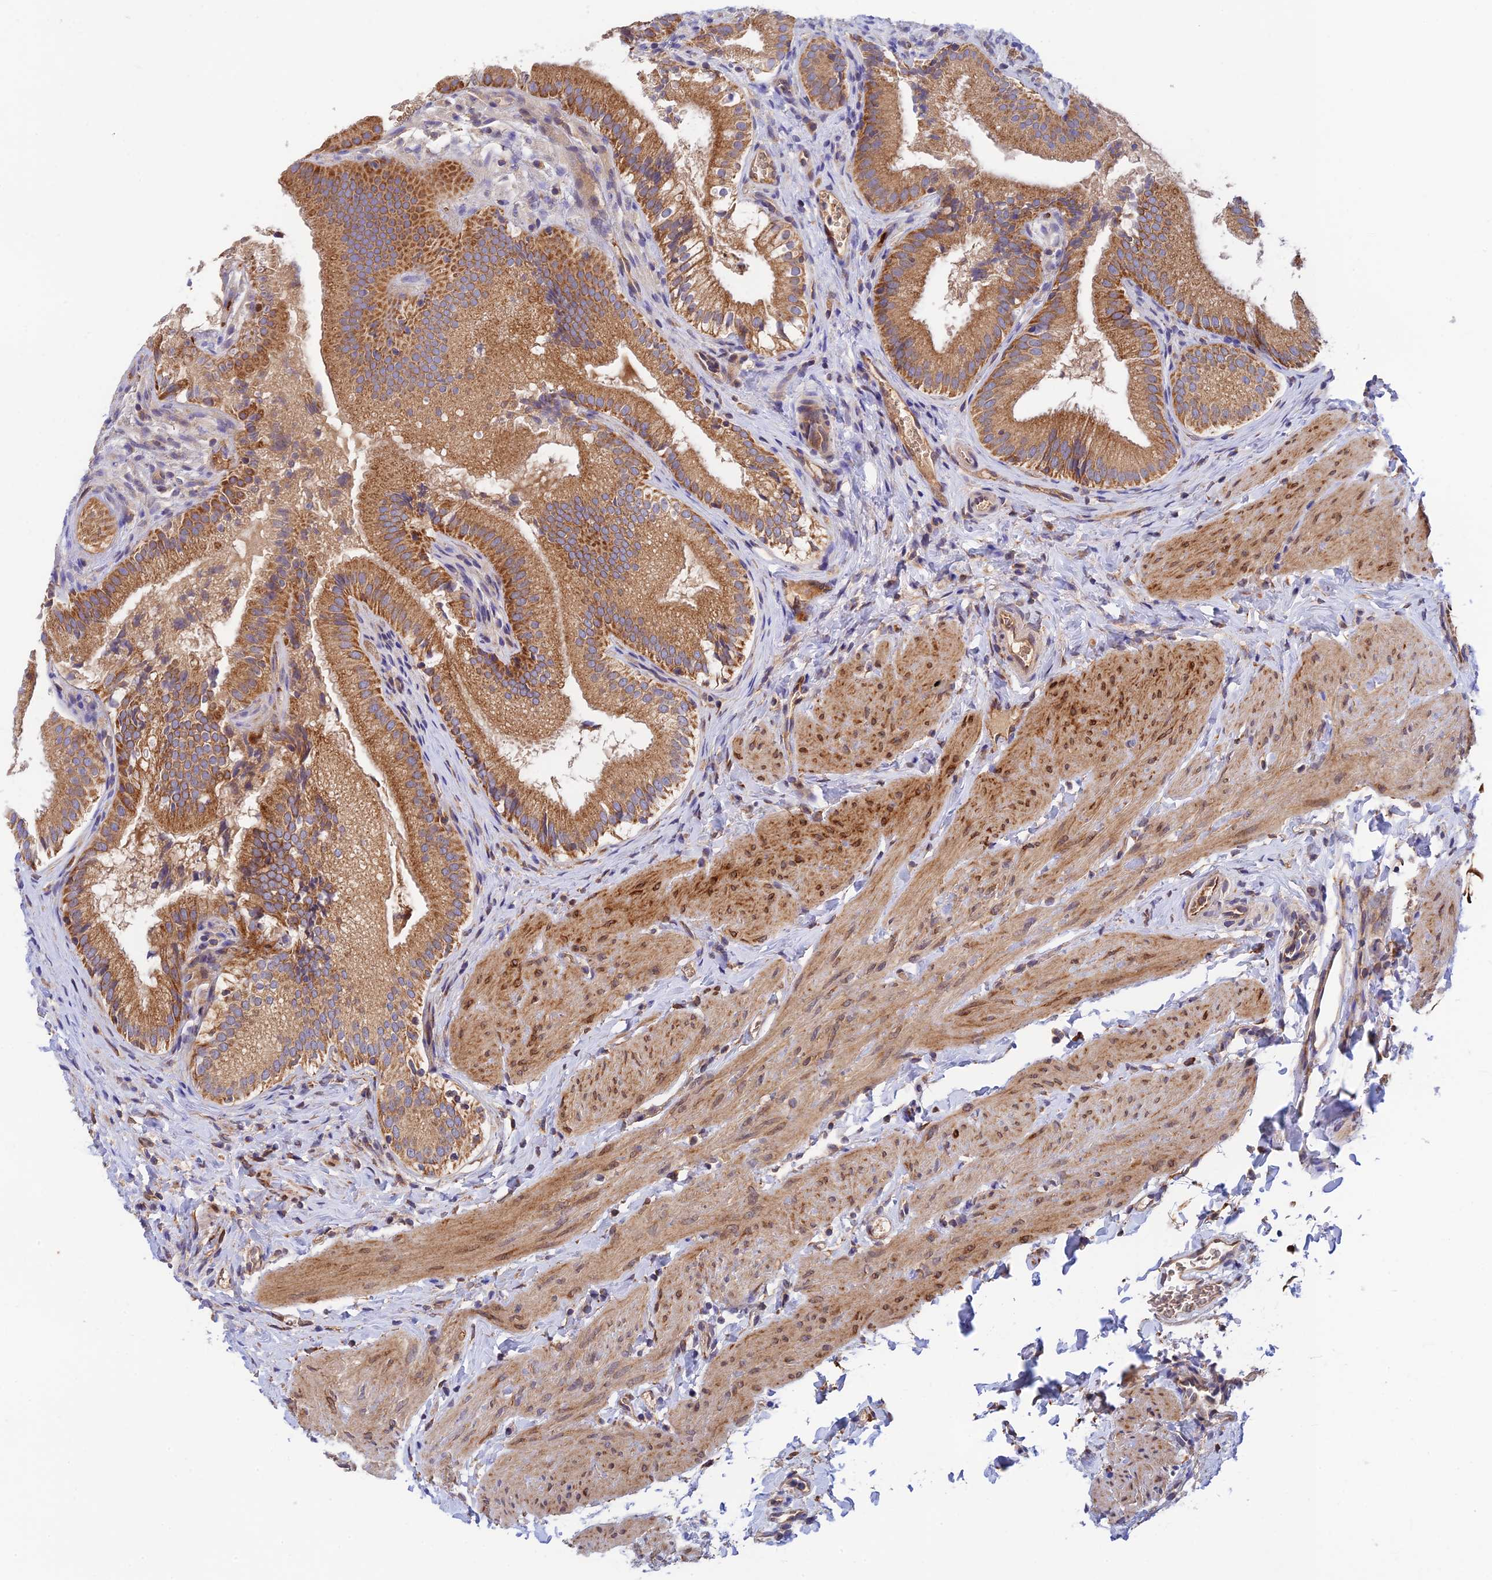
{"staining": {"intensity": "moderate", "quantity": ">75%", "location": "cytoplasmic/membranous"}, "tissue": "gallbladder", "cell_type": "Glandular cells", "image_type": "normal", "snomed": [{"axis": "morphology", "description": "Normal tissue, NOS"}, {"axis": "topography", "description": "Gallbladder"}], "caption": "IHC photomicrograph of unremarkable gallbladder: gallbladder stained using IHC shows medium levels of moderate protein expression localized specifically in the cytoplasmic/membranous of glandular cells, appearing as a cytoplasmic/membranous brown color.", "gene": "RANBP6", "patient": {"sex": "female", "age": 30}}